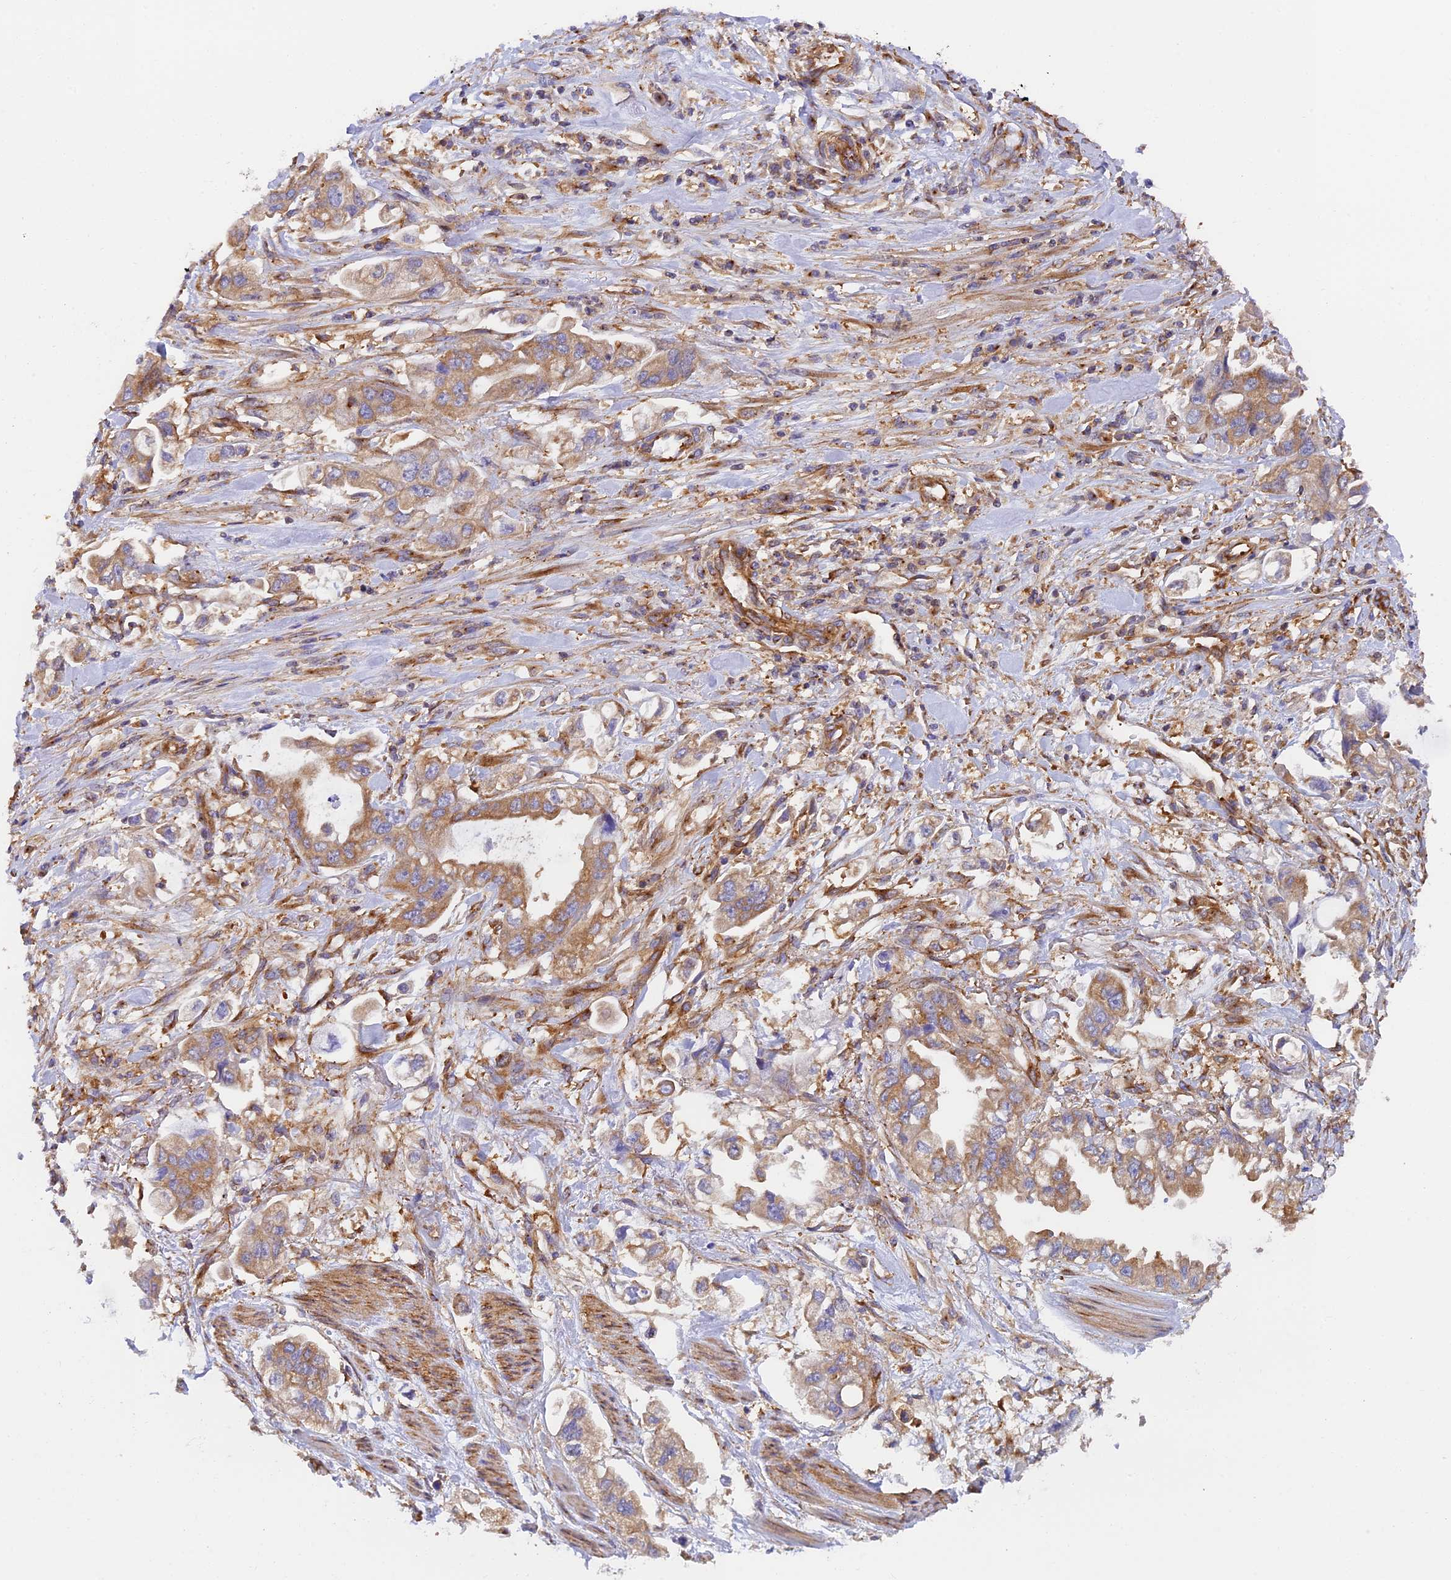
{"staining": {"intensity": "moderate", "quantity": ">75%", "location": "cytoplasmic/membranous"}, "tissue": "stomach cancer", "cell_type": "Tumor cells", "image_type": "cancer", "snomed": [{"axis": "morphology", "description": "Adenocarcinoma, NOS"}, {"axis": "topography", "description": "Stomach"}], "caption": "Immunohistochemistry micrograph of adenocarcinoma (stomach) stained for a protein (brown), which shows medium levels of moderate cytoplasmic/membranous positivity in about >75% of tumor cells.", "gene": "DCTN2", "patient": {"sex": "male", "age": 62}}